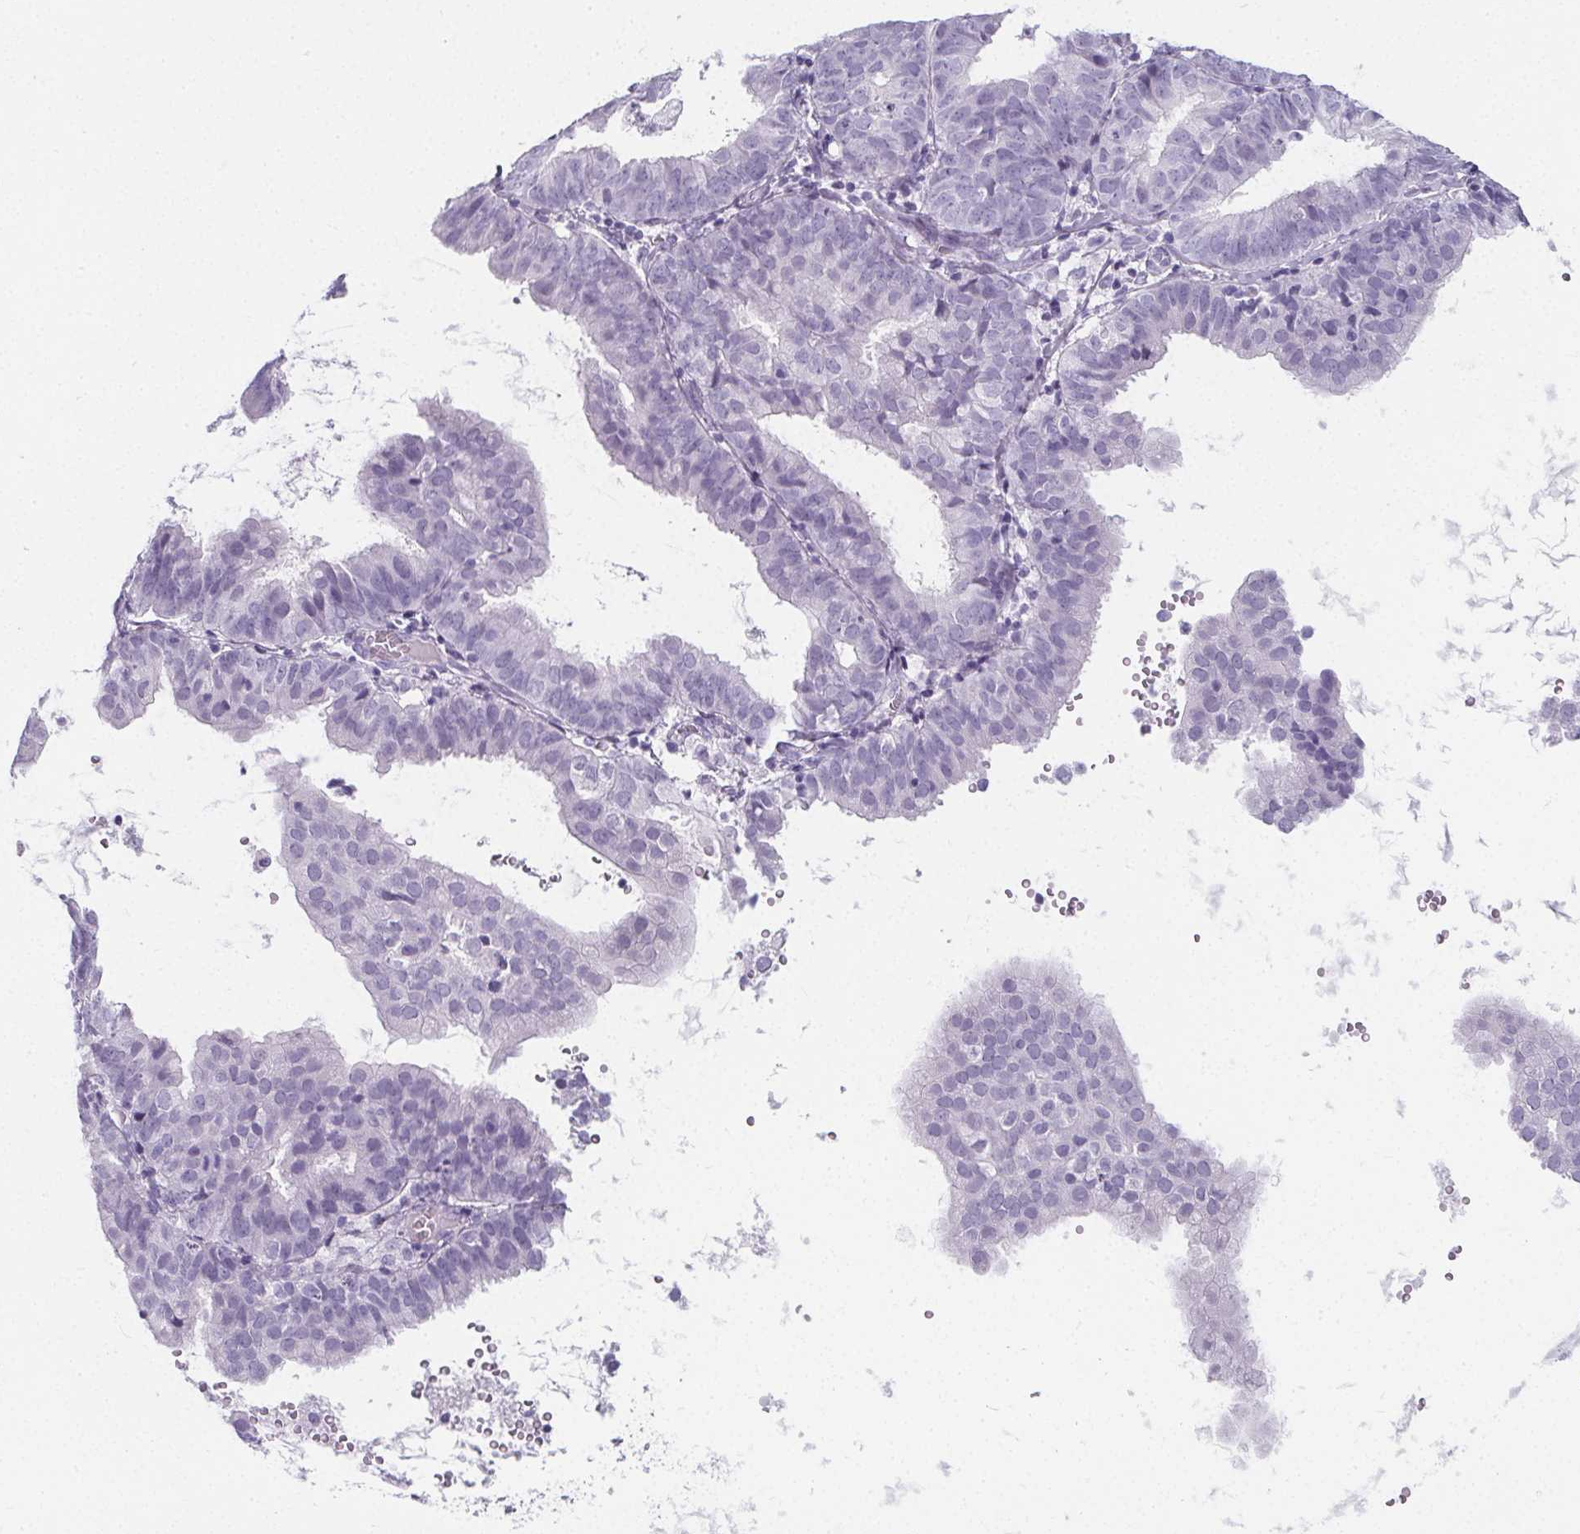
{"staining": {"intensity": "negative", "quantity": "none", "location": "none"}, "tissue": "endometrial cancer", "cell_type": "Tumor cells", "image_type": "cancer", "snomed": [{"axis": "morphology", "description": "Adenocarcinoma, NOS"}, {"axis": "topography", "description": "Endometrium"}], "caption": "Photomicrograph shows no significant protein positivity in tumor cells of endometrial adenocarcinoma.", "gene": "ADRB1", "patient": {"sex": "female", "age": 80}}